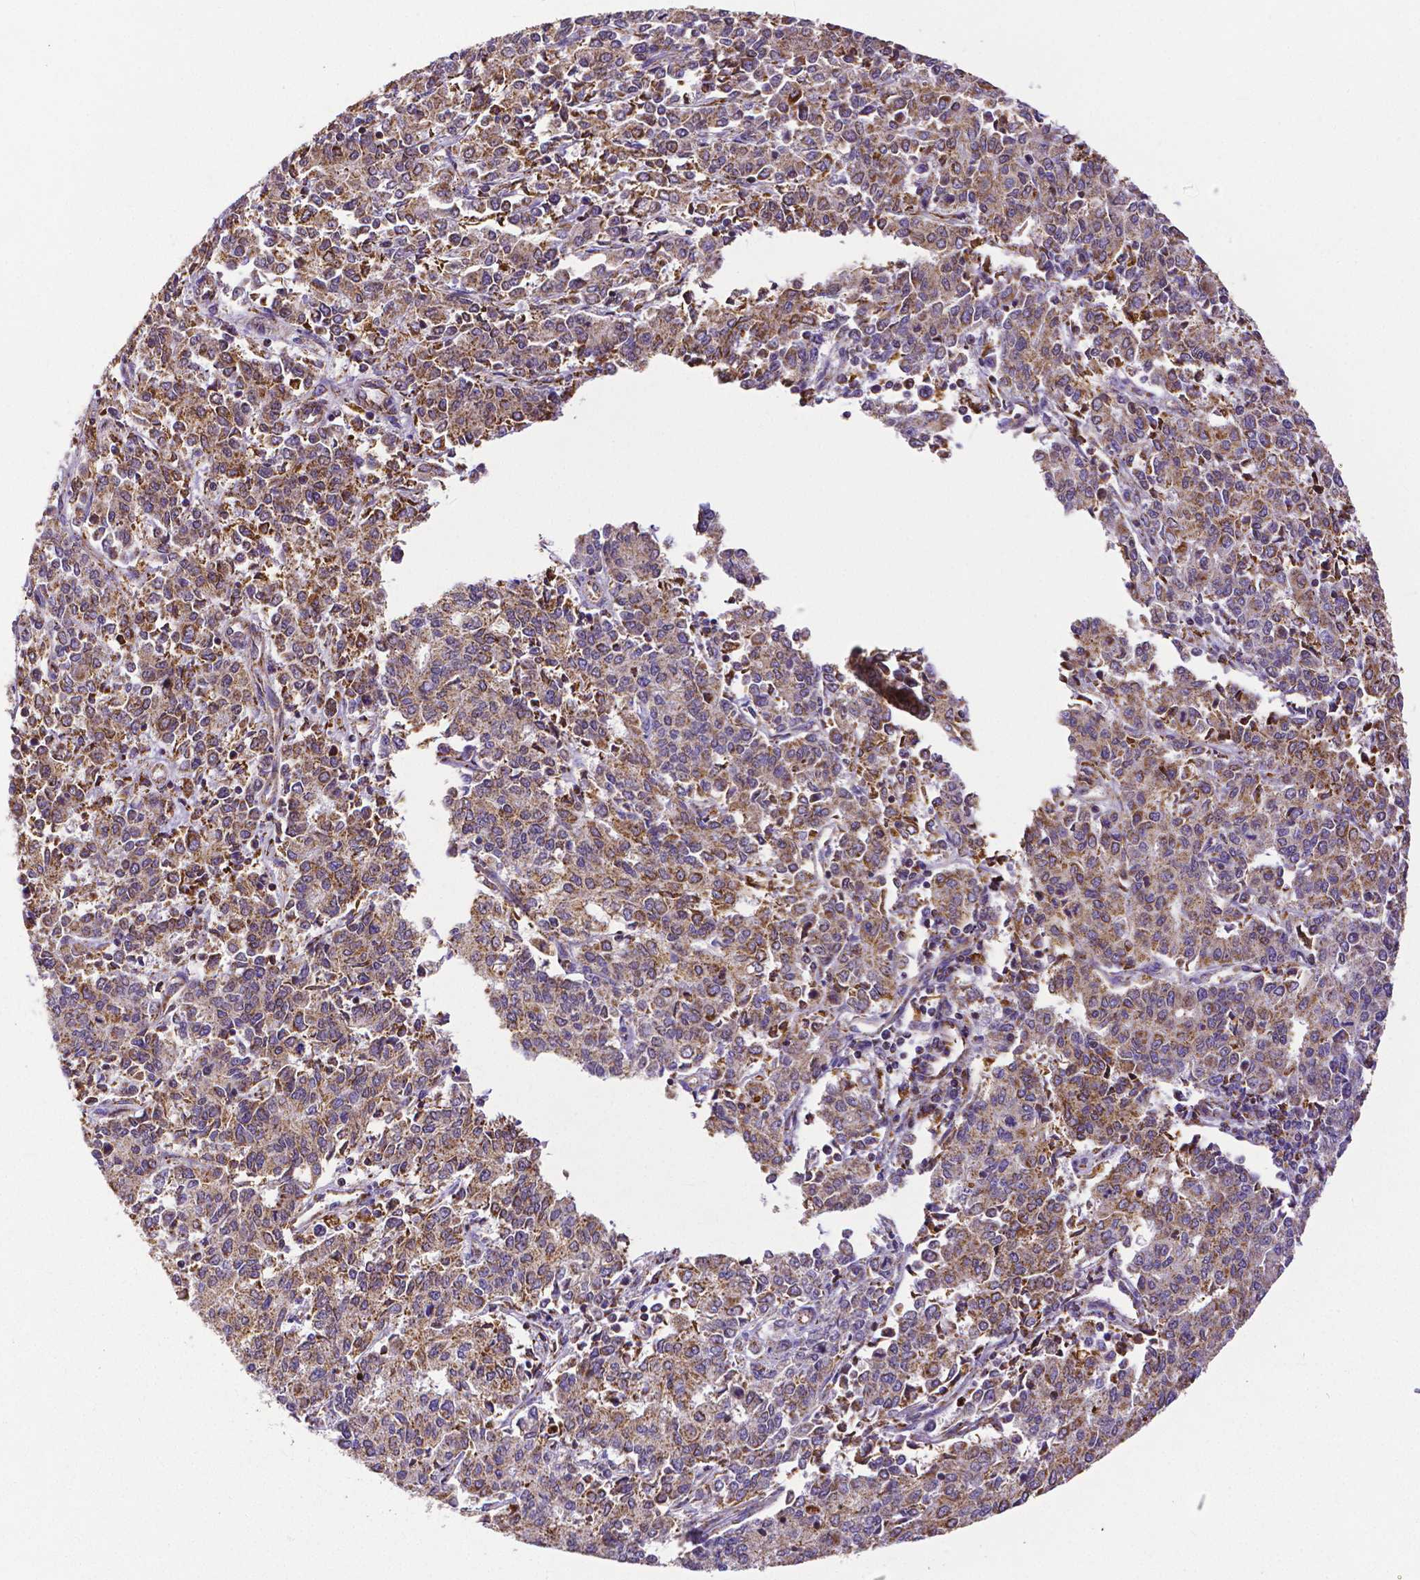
{"staining": {"intensity": "strong", "quantity": "25%-75%", "location": "cytoplasmic/membranous"}, "tissue": "endometrial cancer", "cell_type": "Tumor cells", "image_type": "cancer", "snomed": [{"axis": "morphology", "description": "Adenocarcinoma, NOS"}, {"axis": "topography", "description": "Endometrium"}], "caption": "About 25%-75% of tumor cells in human endometrial cancer display strong cytoplasmic/membranous protein positivity as visualized by brown immunohistochemical staining.", "gene": "MACC1", "patient": {"sex": "female", "age": 50}}